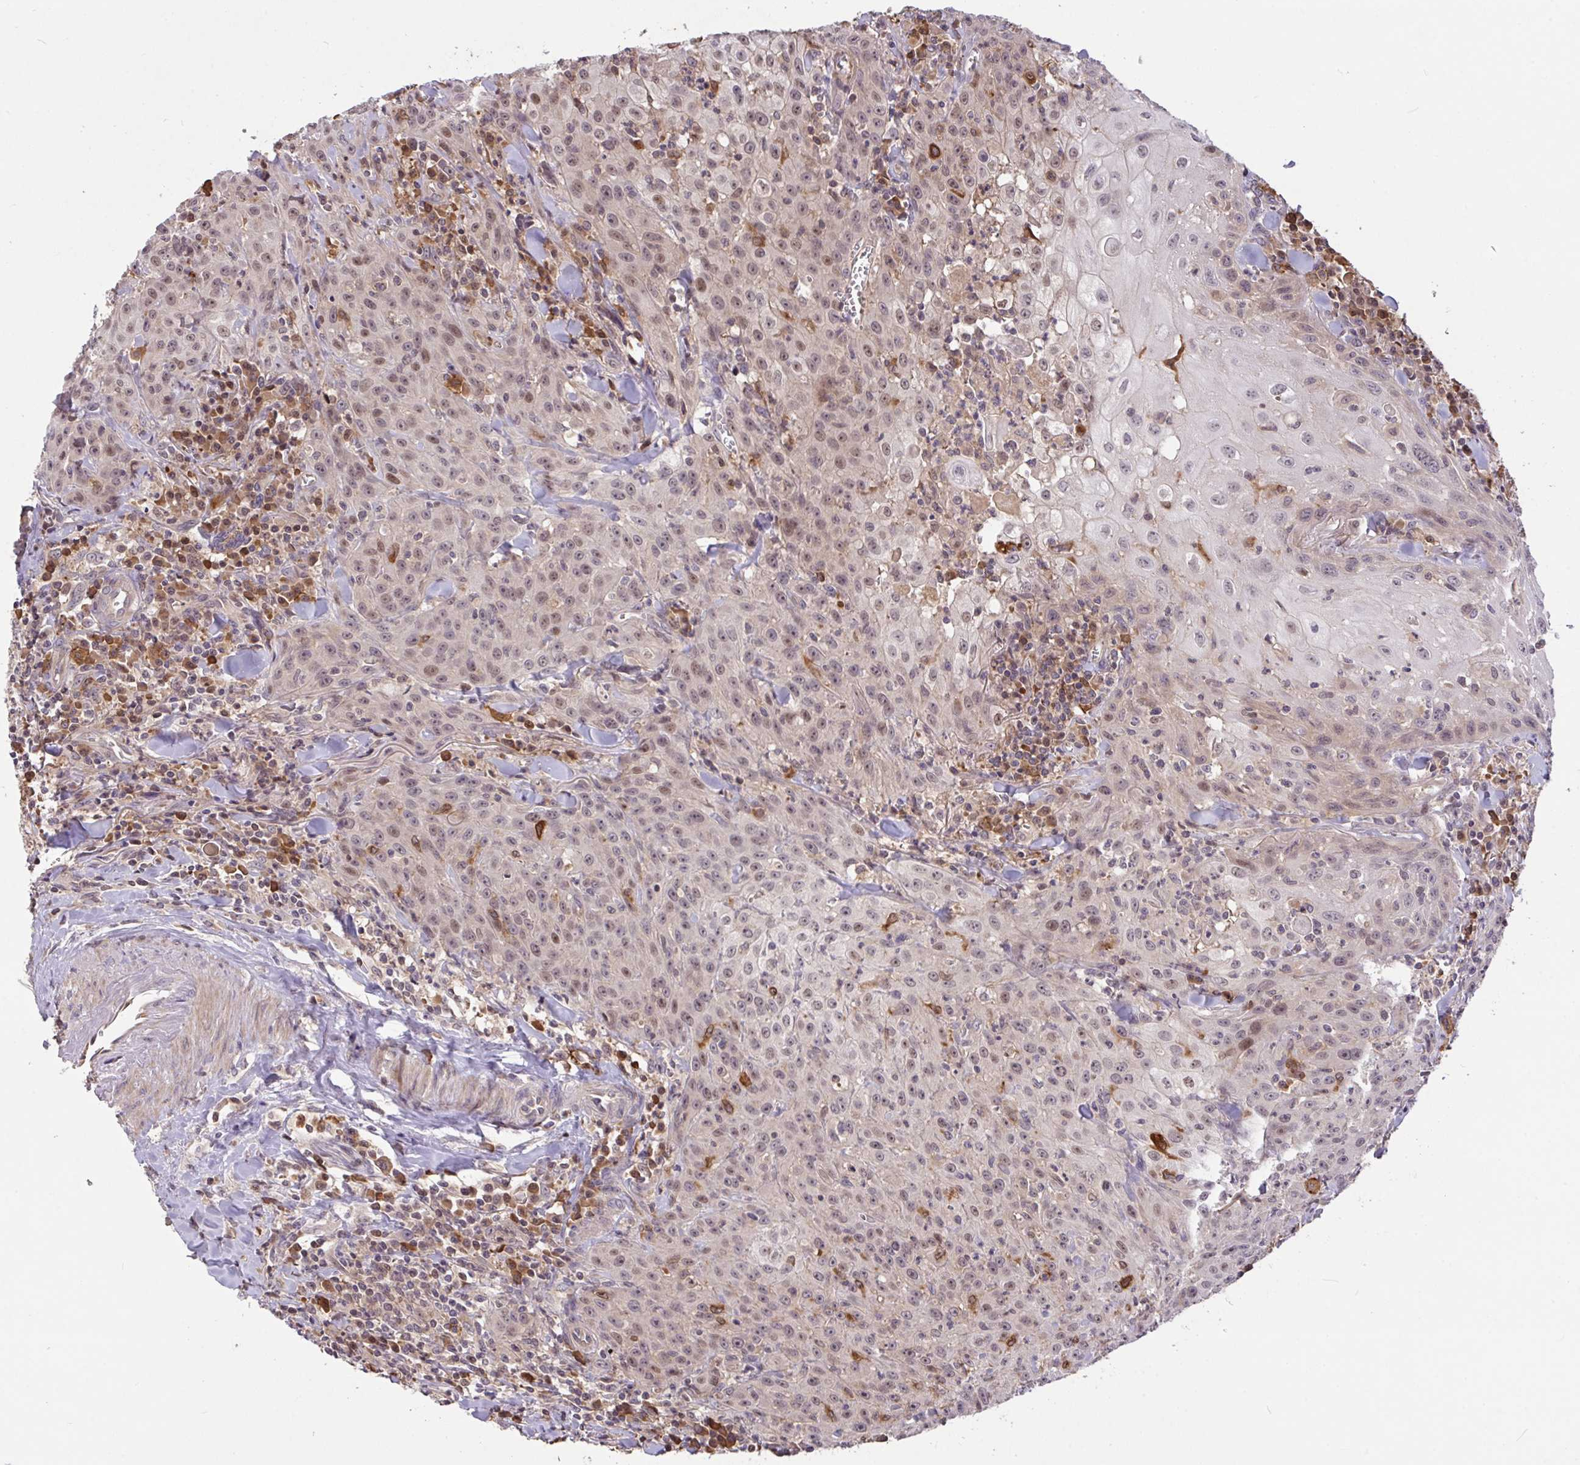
{"staining": {"intensity": "weak", "quantity": "<25%", "location": "nuclear"}, "tissue": "head and neck cancer", "cell_type": "Tumor cells", "image_type": "cancer", "snomed": [{"axis": "morphology", "description": "Normal tissue, NOS"}, {"axis": "morphology", "description": "Squamous cell carcinoma, NOS"}, {"axis": "topography", "description": "Oral tissue"}, {"axis": "topography", "description": "Head-Neck"}], "caption": "The histopathology image reveals no significant positivity in tumor cells of head and neck squamous cell carcinoma.", "gene": "FCER1A", "patient": {"sex": "female", "age": 70}}